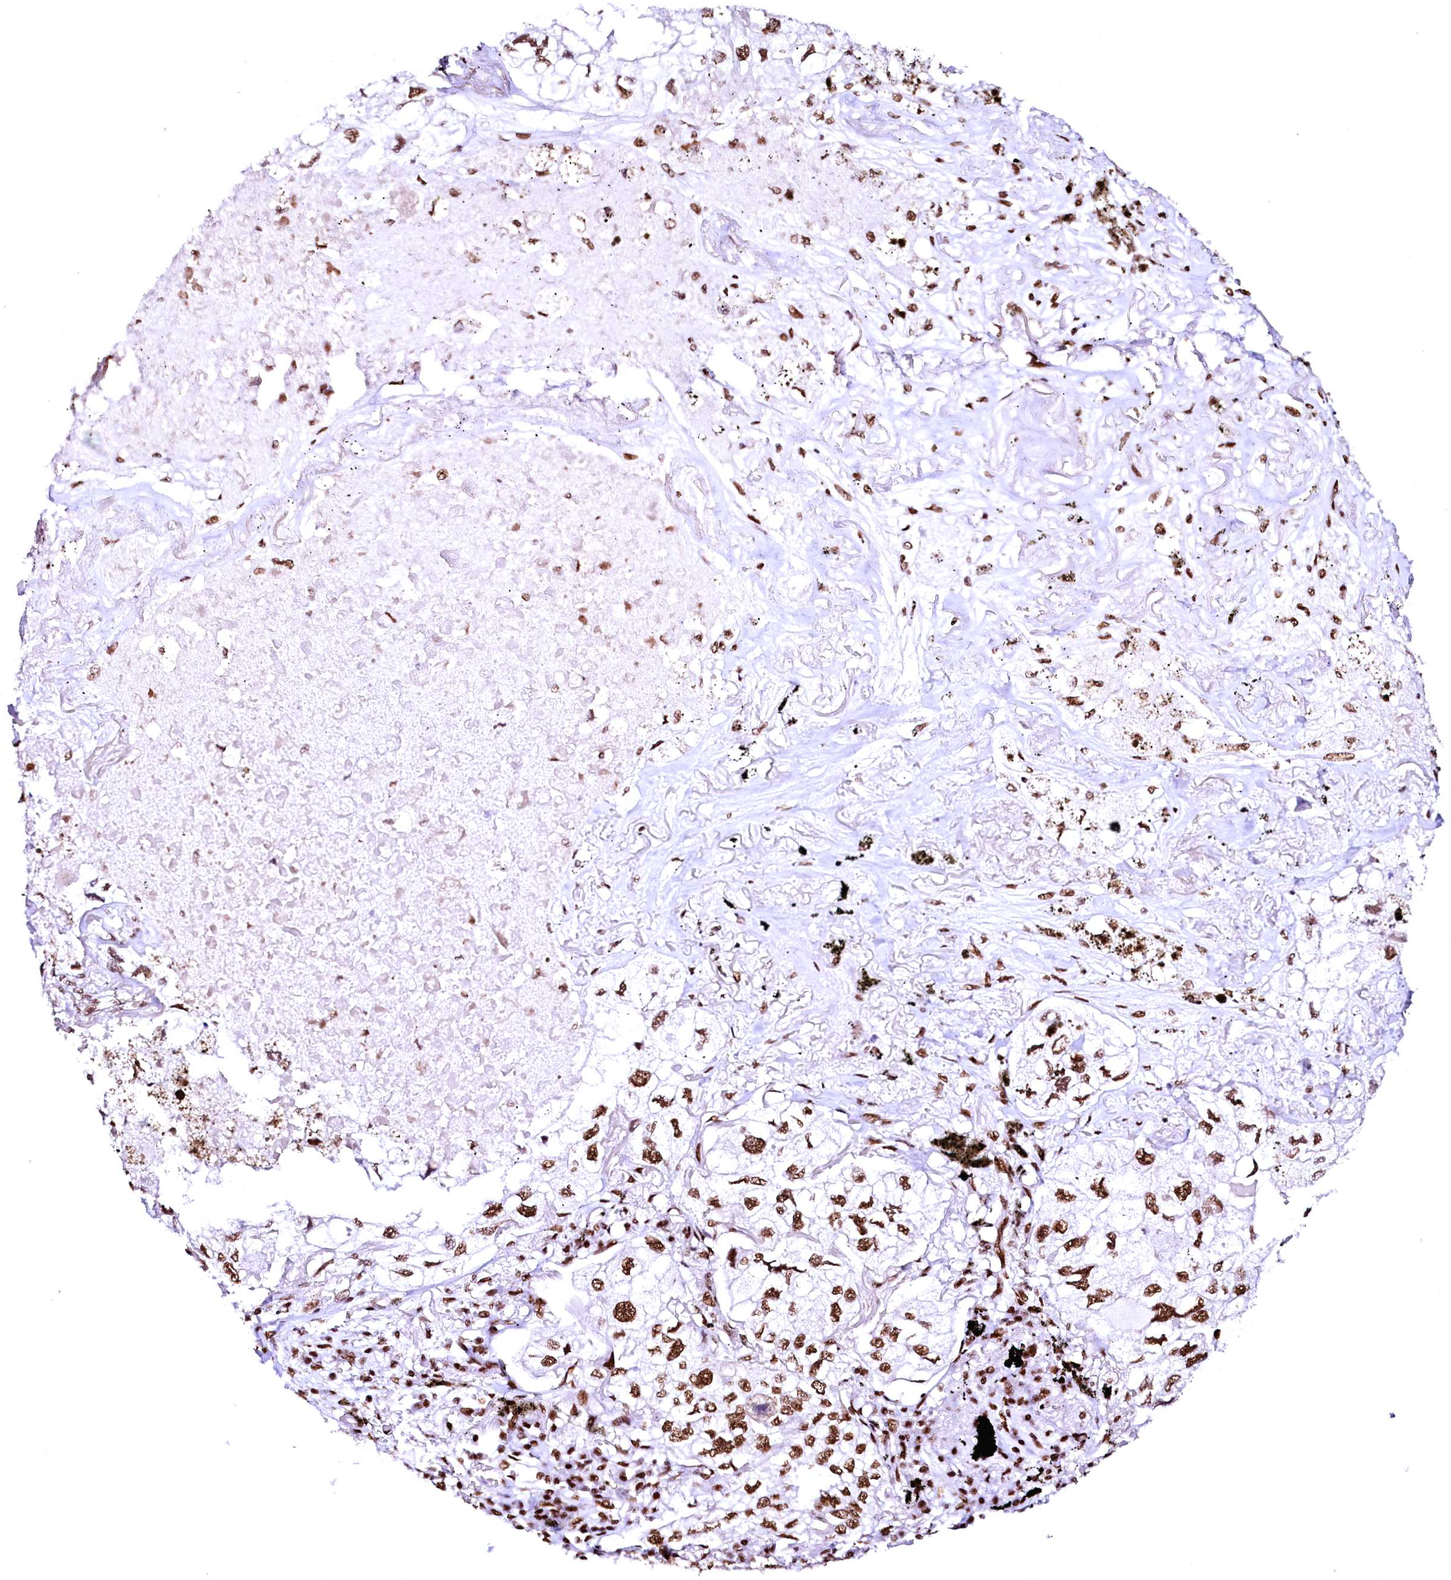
{"staining": {"intensity": "strong", "quantity": ">75%", "location": "nuclear"}, "tissue": "lung cancer", "cell_type": "Tumor cells", "image_type": "cancer", "snomed": [{"axis": "morphology", "description": "Adenocarcinoma, NOS"}, {"axis": "topography", "description": "Lung"}], "caption": "Tumor cells reveal high levels of strong nuclear expression in approximately >75% of cells in lung adenocarcinoma.", "gene": "CPSF6", "patient": {"sex": "male", "age": 65}}